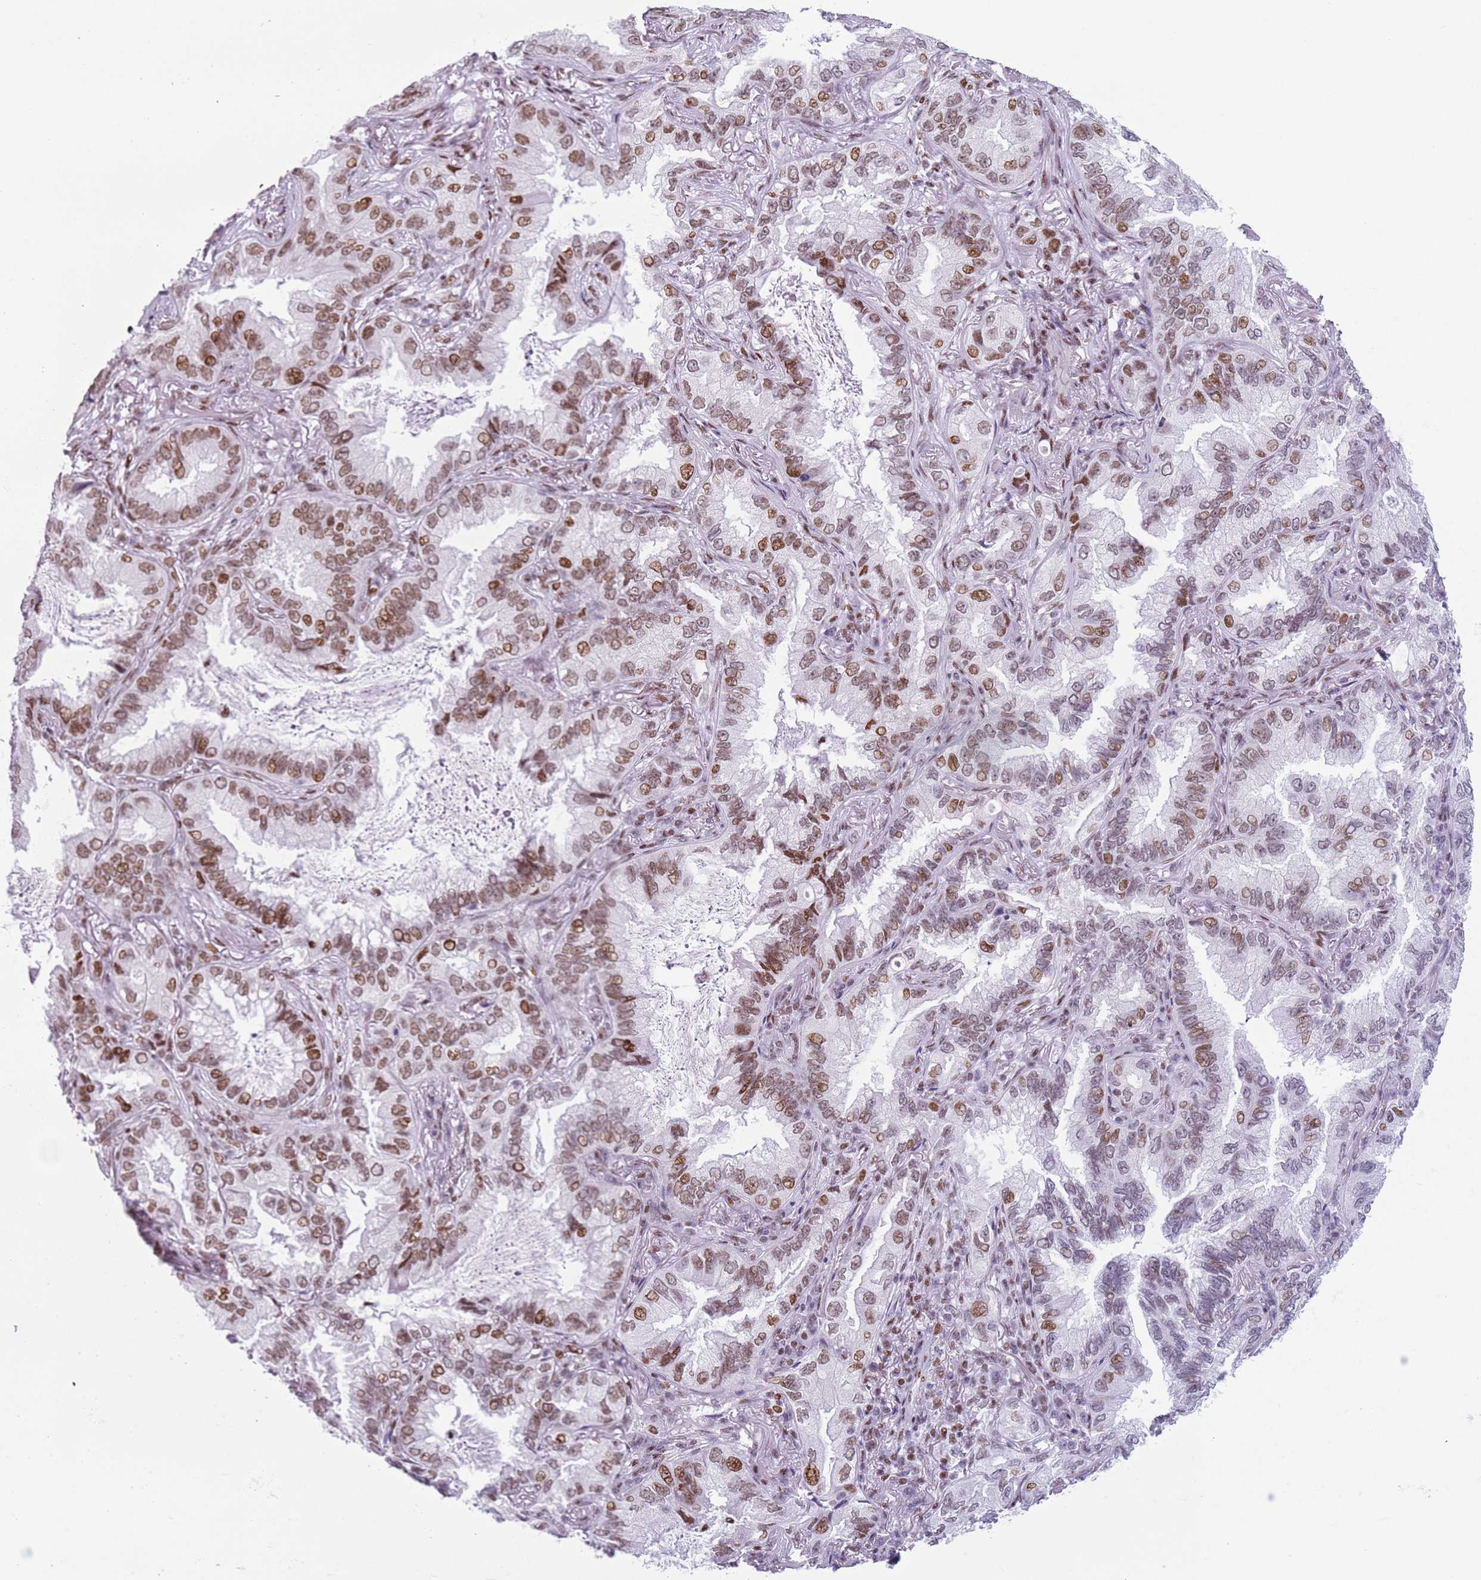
{"staining": {"intensity": "moderate", "quantity": ">75%", "location": "nuclear"}, "tissue": "lung cancer", "cell_type": "Tumor cells", "image_type": "cancer", "snomed": [{"axis": "morphology", "description": "Adenocarcinoma, NOS"}, {"axis": "topography", "description": "Lung"}], "caption": "Lung cancer (adenocarcinoma) stained with a protein marker reveals moderate staining in tumor cells.", "gene": "FAM104B", "patient": {"sex": "female", "age": 69}}